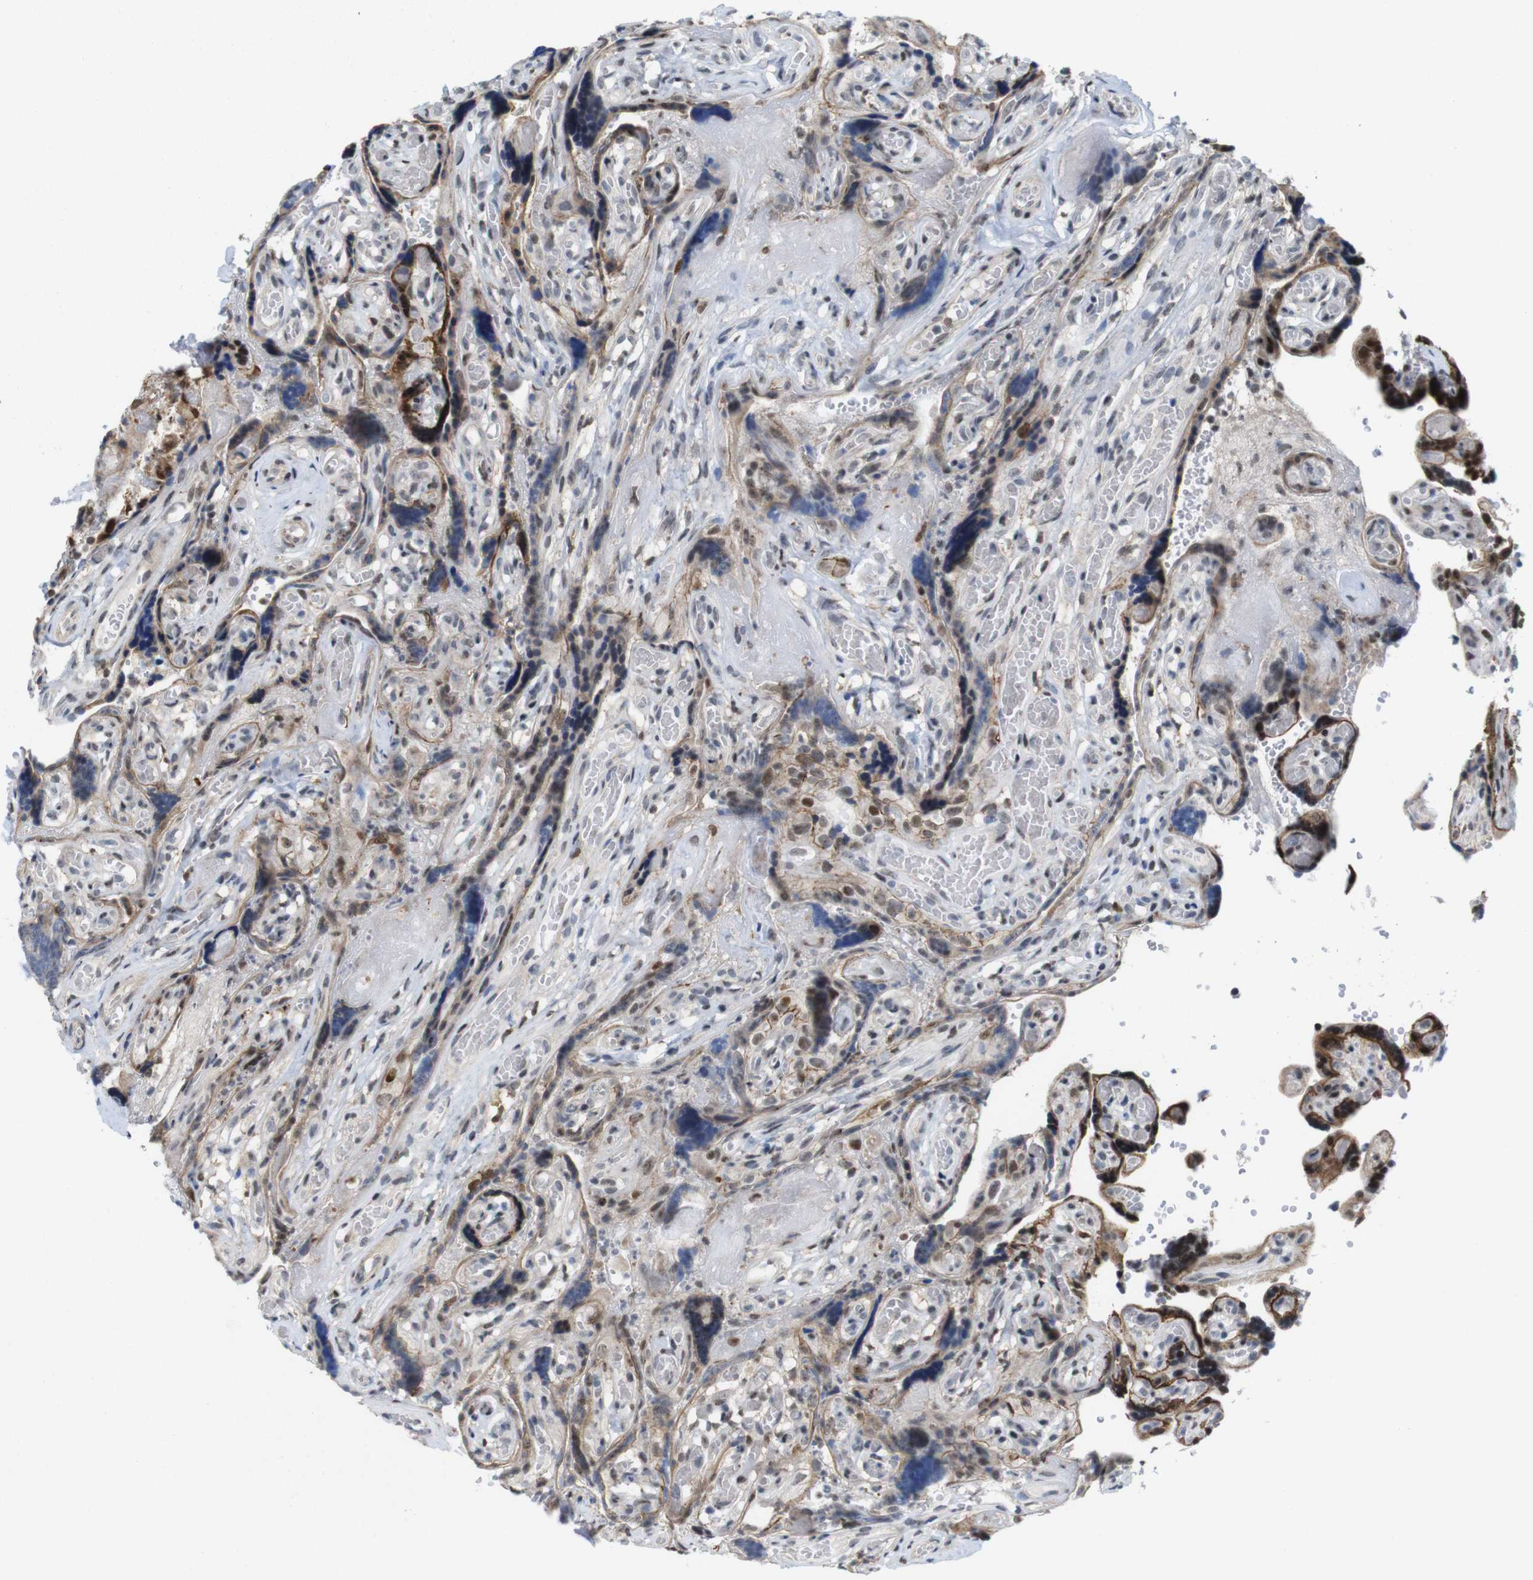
{"staining": {"intensity": "strong", "quantity": ">75%", "location": "cytoplasmic/membranous,nuclear"}, "tissue": "placenta", "cell_type": "Decidual cells", "image_type": "normal", "snomed": [{"axis": "morphology", "description": "Normal tissue, NOS"}, {"axis": "topography", "description": "Placenta"}], "caption": "Placenta stained with DAB (3,3'-diaminobenzidine) IHC shows high levels of strong cytoplasmic/membranous,nuclear staining in approximately >75% of decidual cells.", "gene": "PNMA8A", "patient": {"sex": "female", "age": 30}}